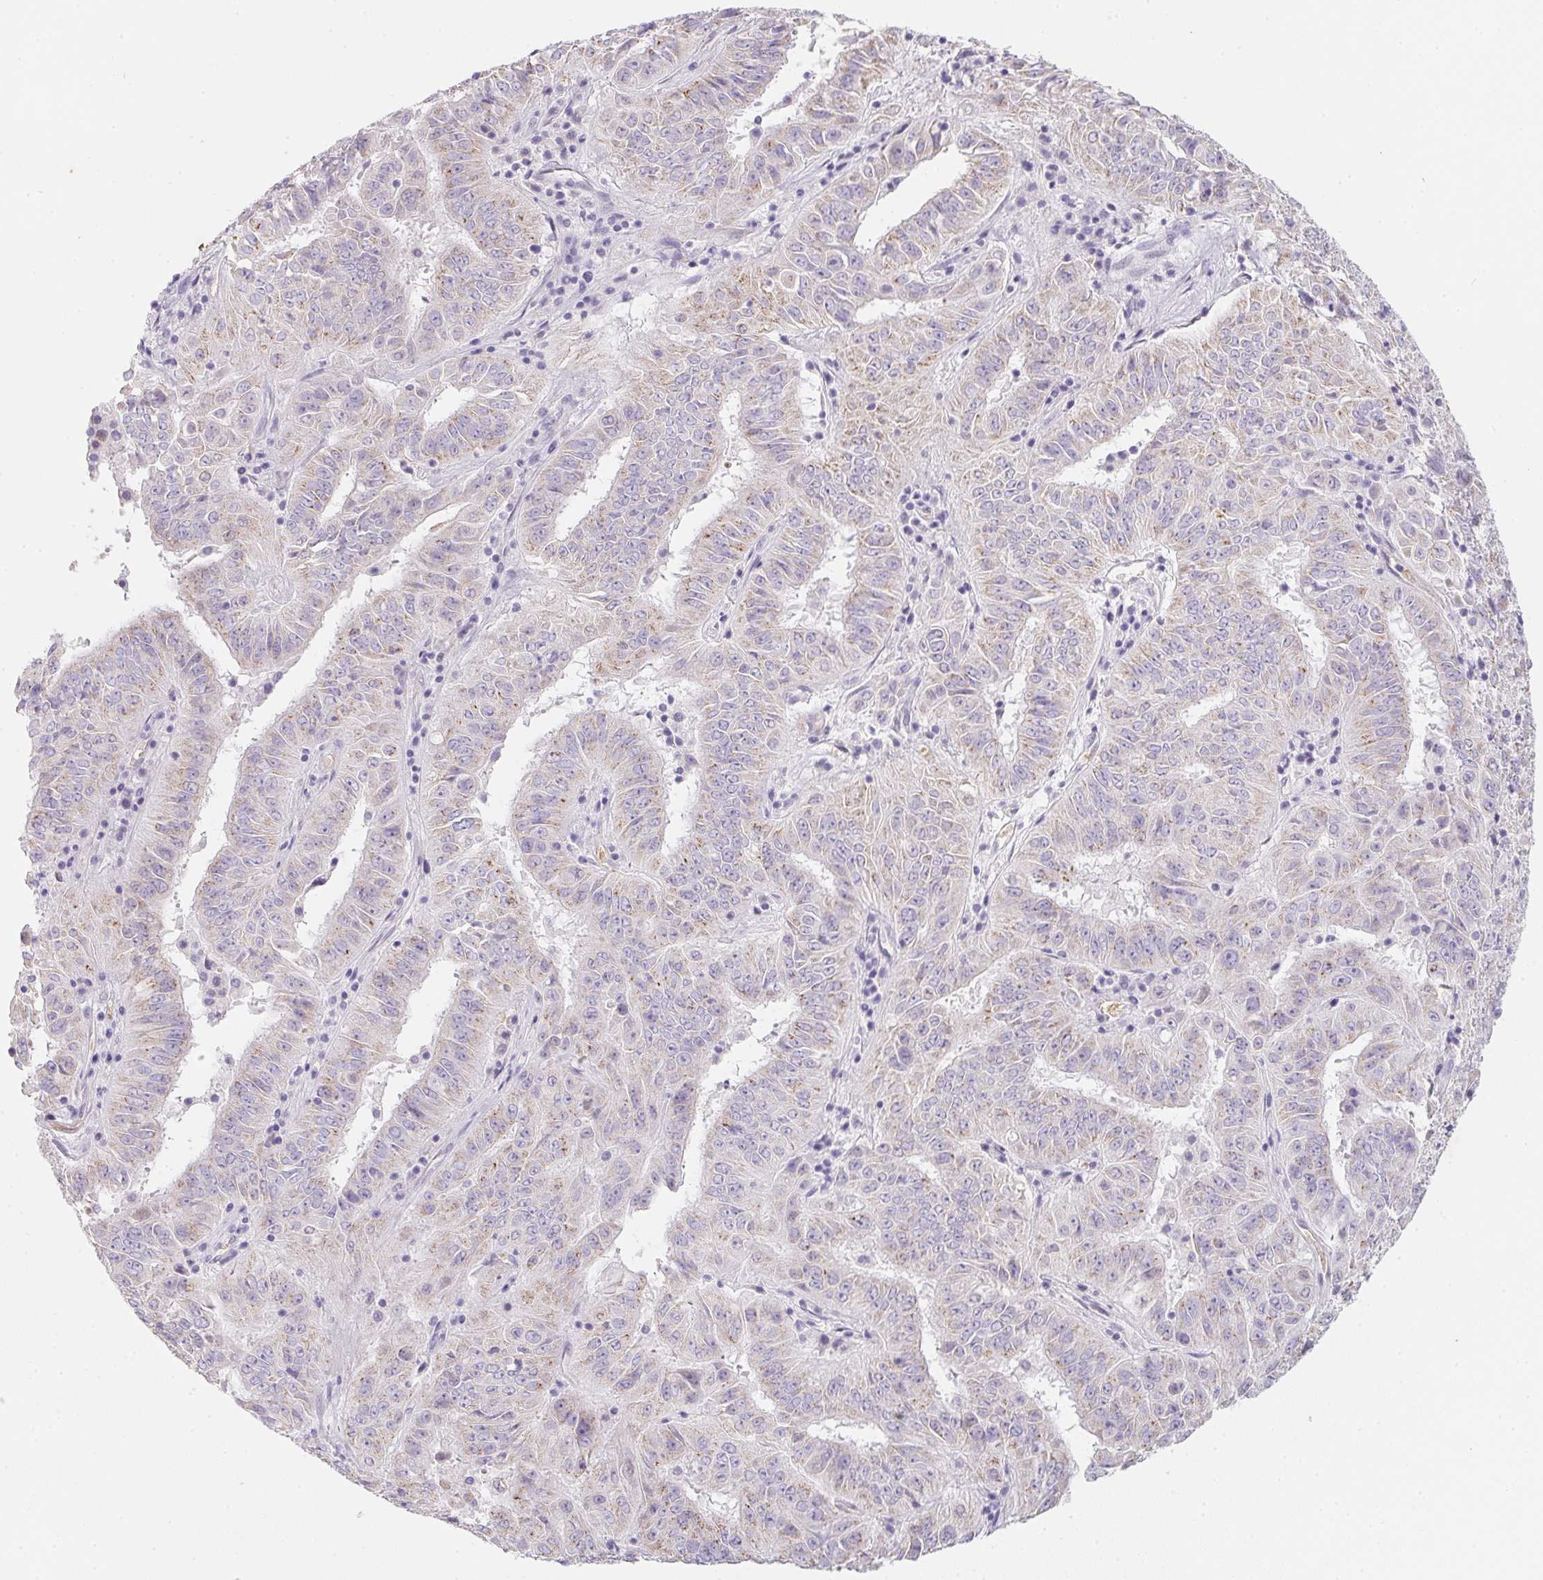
{"staining": {"intensity": "weak", "quantity": "<25%", "location": "cytoplasmic/membranous"}, "tissue": "pancreatic cancer", "cell_type": "Tumor cells", "image_type": "cancer", "snomed": [{"axis": "morphology", "description": "Adenocarcinoma, NOS"}, {"axis": "topography", "description": "Pancreas"}], "caption": "The image reveals no significant positivity in tumor cells of pancreatic adenocarcinoma.", "gene": "DCD", "patient": {"sex": "male", "age": 63}}